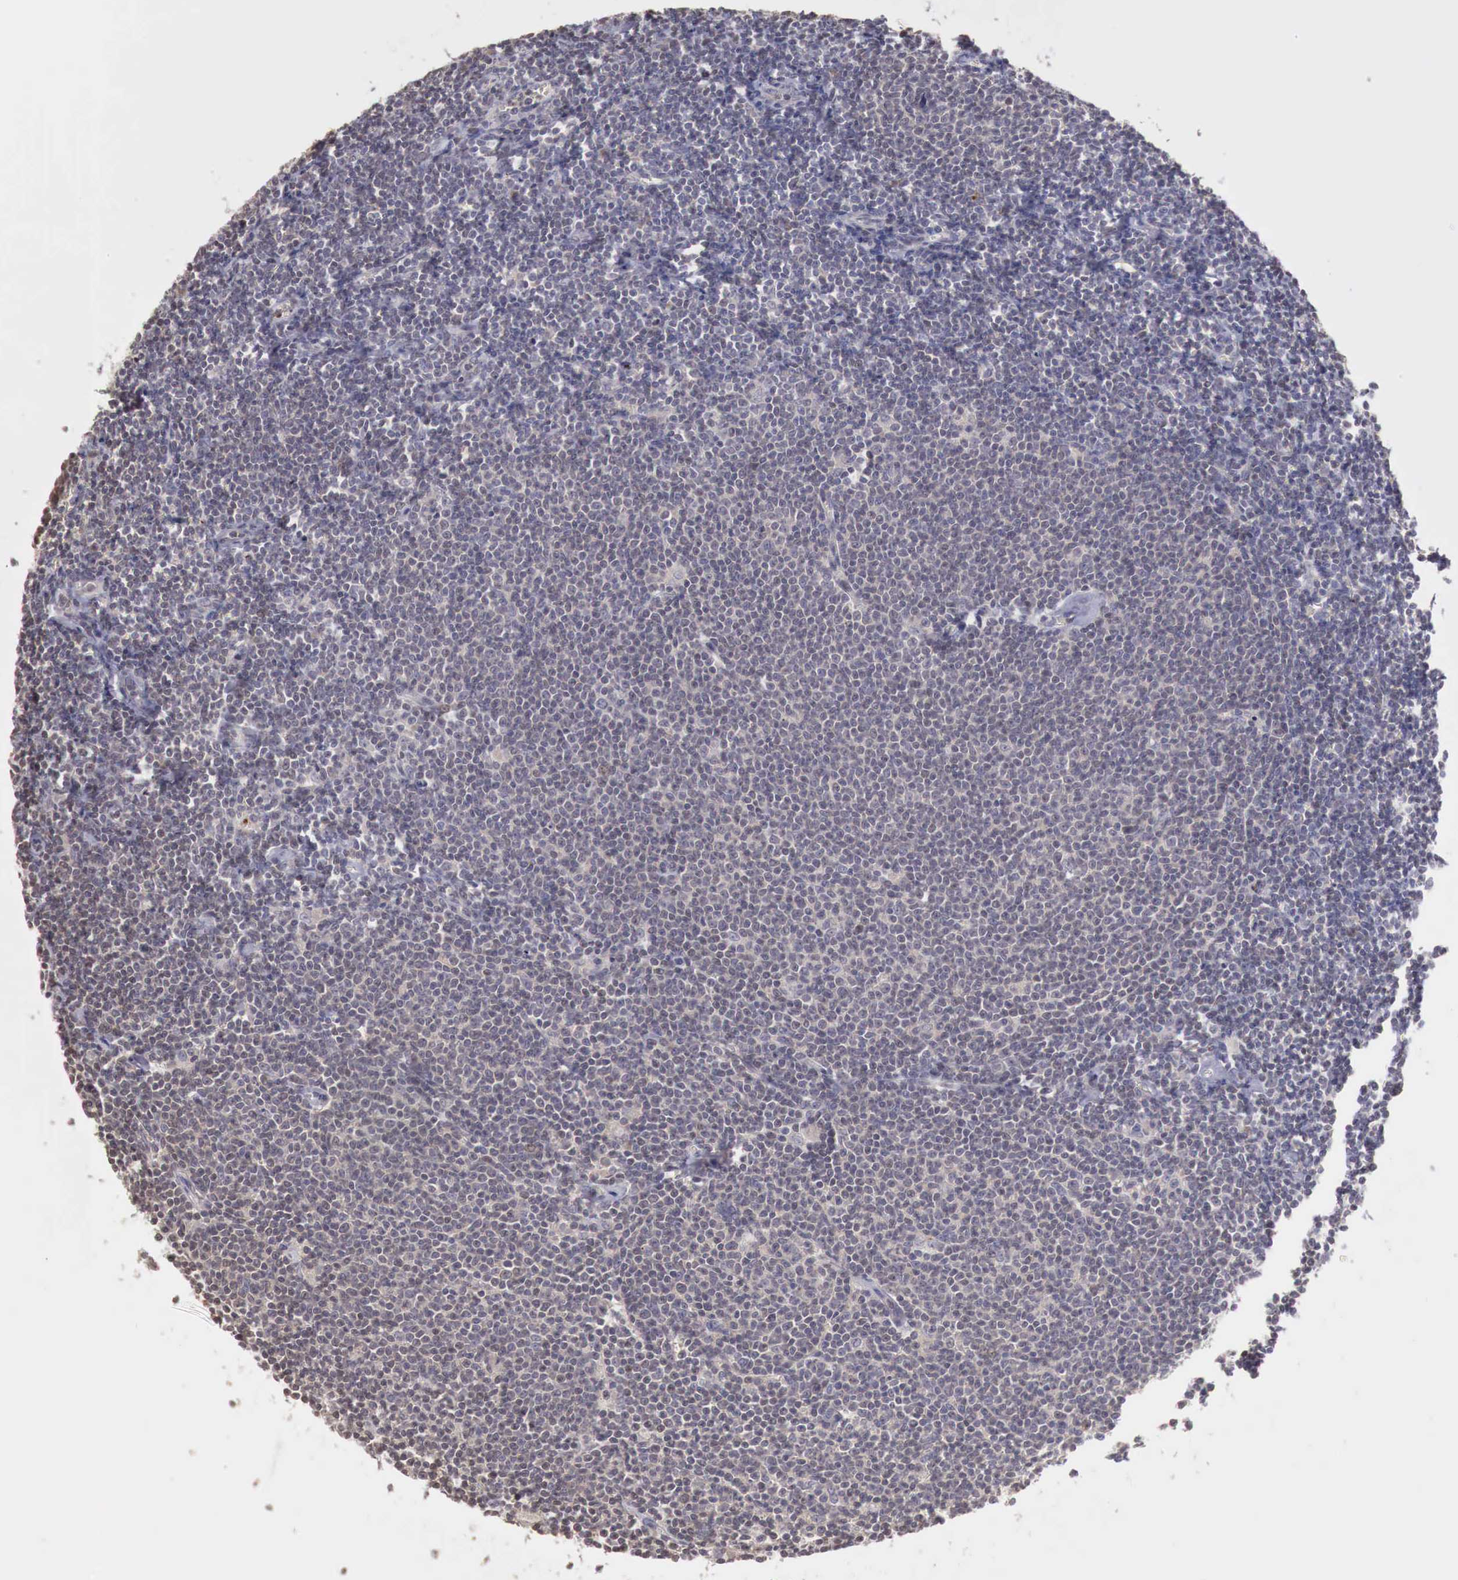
{"staining": {"intensity": "negative", "quantity": "none", "location": "none"}, "tissue": "lymphoma", "cell_type": "Tumor cells", "image_type": "cancer", "snomed": [{"axis": "morphology", "description": "Malignant lymphoma, non-Hodgkin's type, Low grade"}, {"axis": "topography", "description": "Lymph node"}], "caption": "The photomicrograph displays no significant staining in tumor cells of lymphoma. (Immunohistochemistry, brightfield microscopy, high magnification).", "gene": "TBC1D9", "patient": {"sex": "male", "age": 65}}